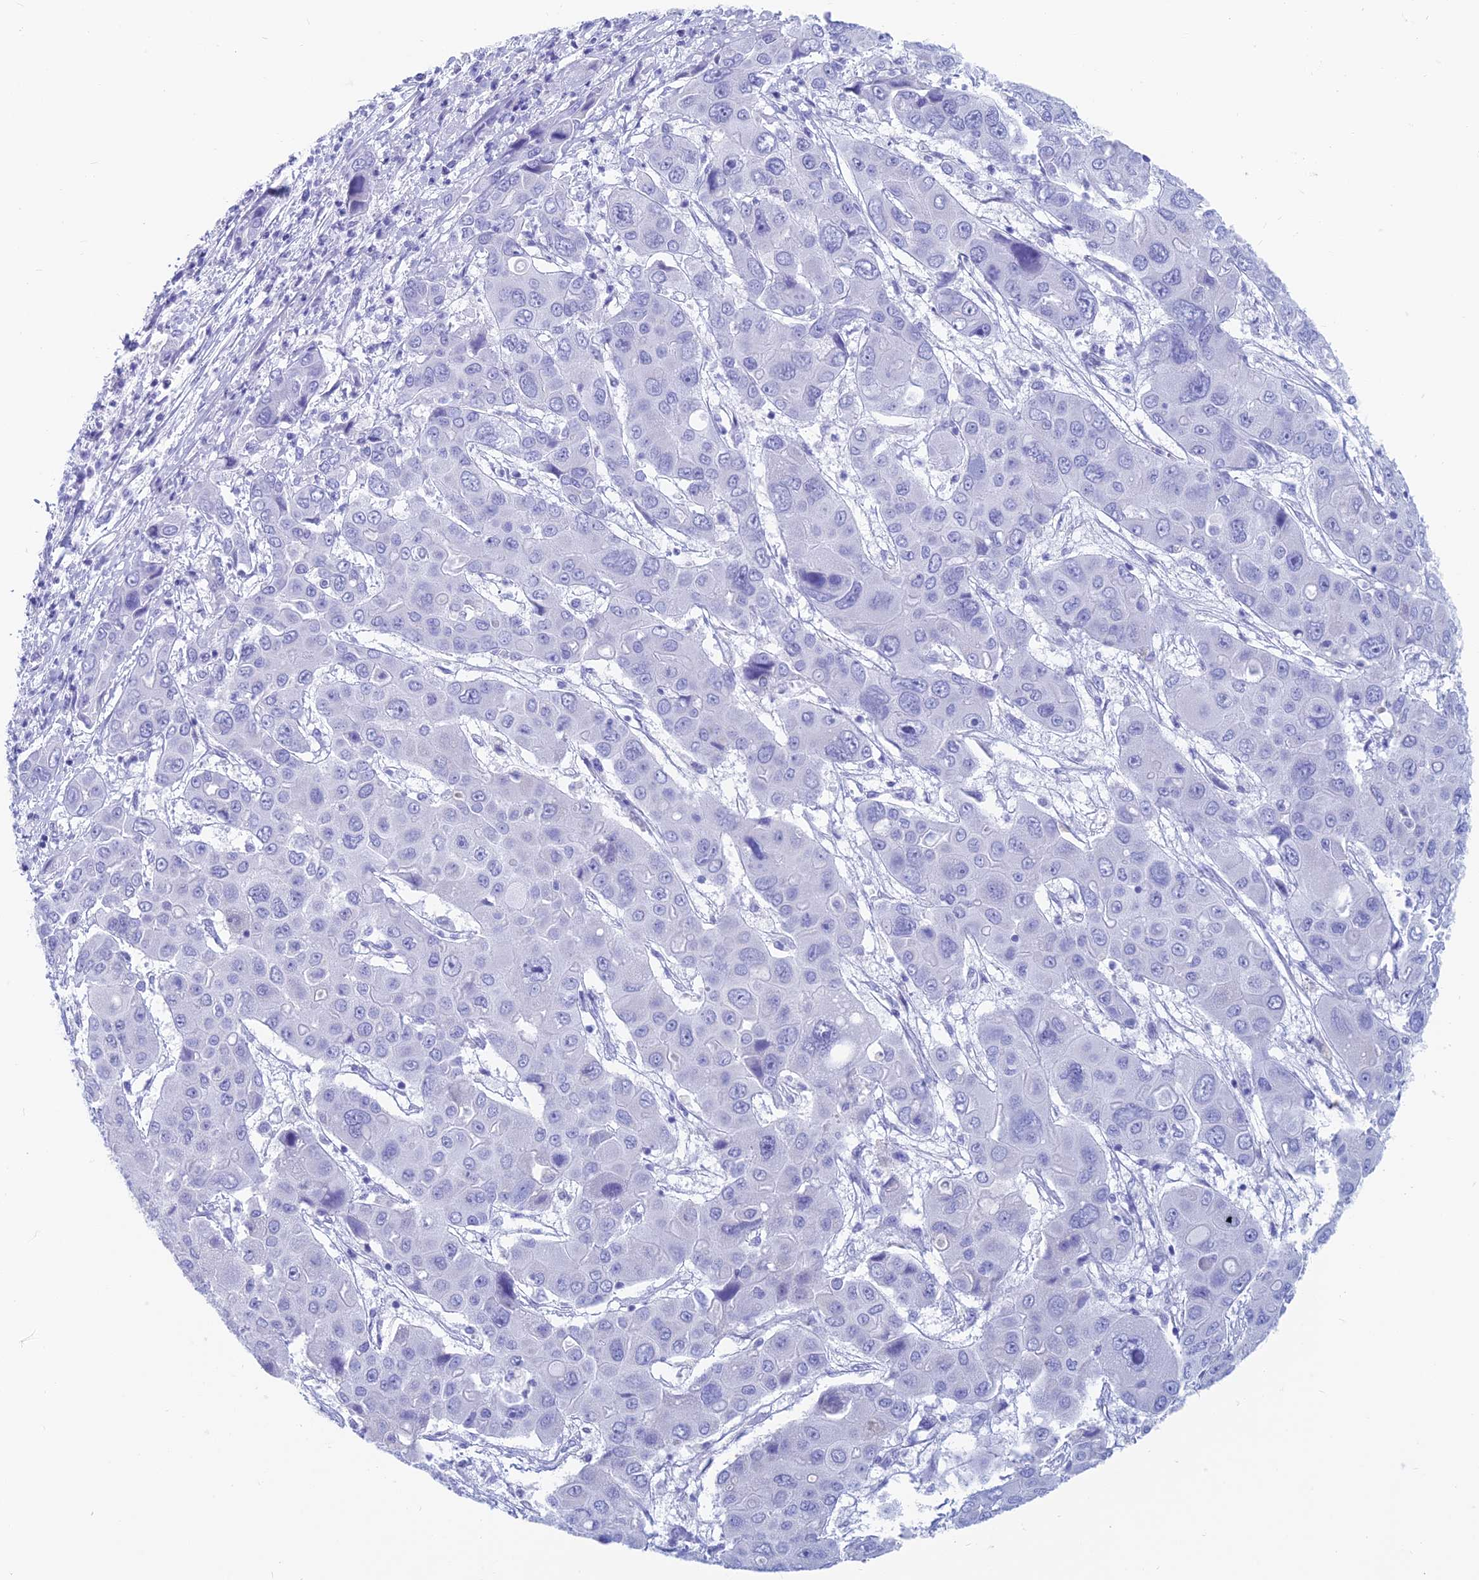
{"staining": {"intensity": "negative", "quantity": "none", "location": "none"}, "tissue": "liver cancer", "cell_type": "Tumor cells", "image_type": "cancer", "snomed": [{"axis": "morphology", "description": "Cholangiocarcinoma"}, {"axis": "topography", "description": "Liver"}], "caption": "DAB immunohistochemical staining of human liver cholangiocarcinoma exhibits no significant positivity in tumor cells.", "gene": "CAPS", "patient": {"sex": "male", "age": 67}}